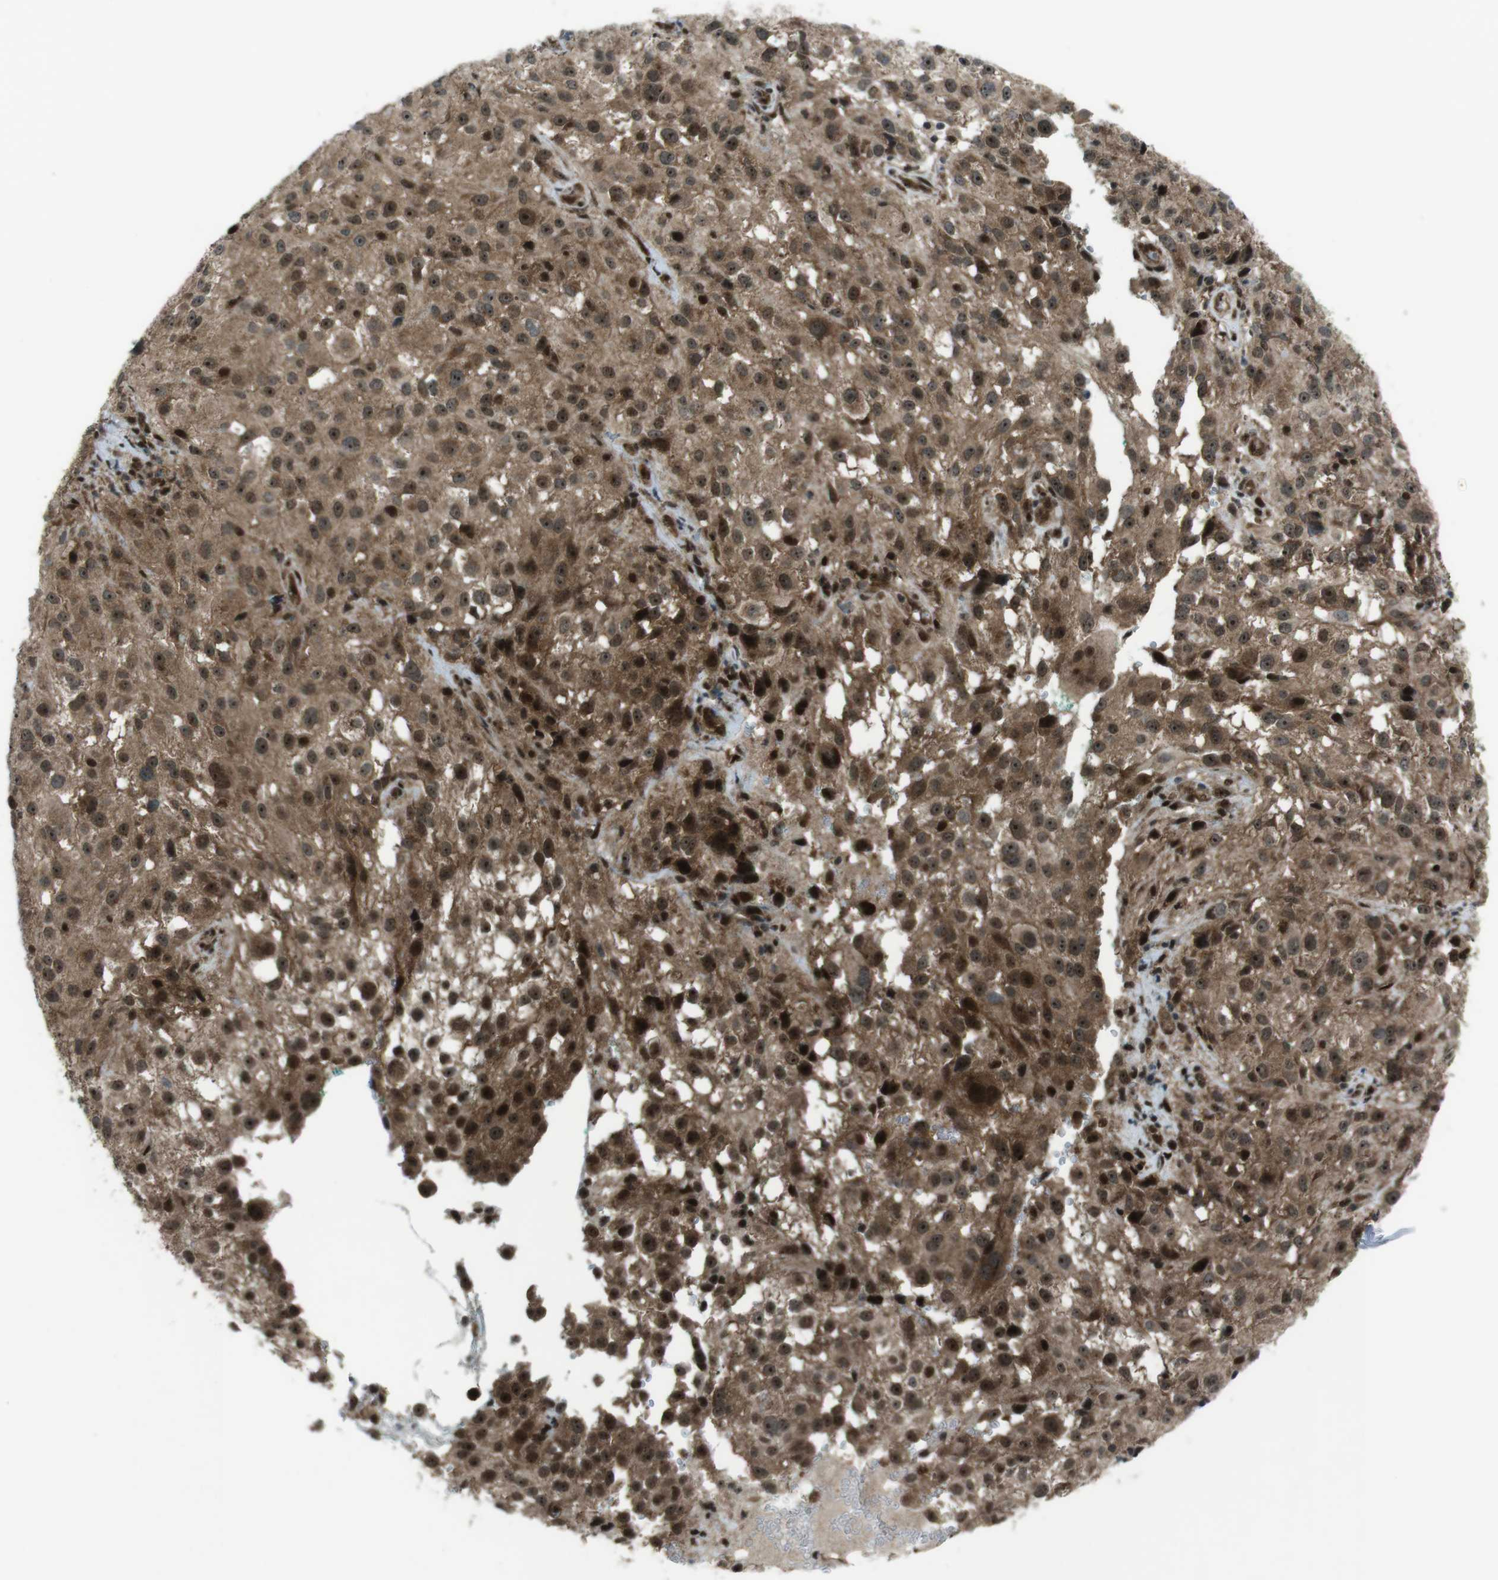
{"staining": {"intensity": "strong", "quantity": ">75%", "location": "cytoplasmic/membranous,nuclear"}, "tissue": "melanoma", "cell_type": "Tumor cells", "image_type": "cancer", "snomed": [{"axis": "morphology", "description": "Necrosis, NOS"}, {"axis": "morphology", "description": "Malignant melanoma, NOS"}, {"axis": "topography", "description": "Skin"}], "caption": "This histopathology image shows immunohistochemistry (IHC) staining of melanoma, with high strong cytoplasmic/membranous and nuclear expression in about >75% of tumor cells.", "gene": "CSNK1D", "patient": {"sex": "female", "age": 87}}